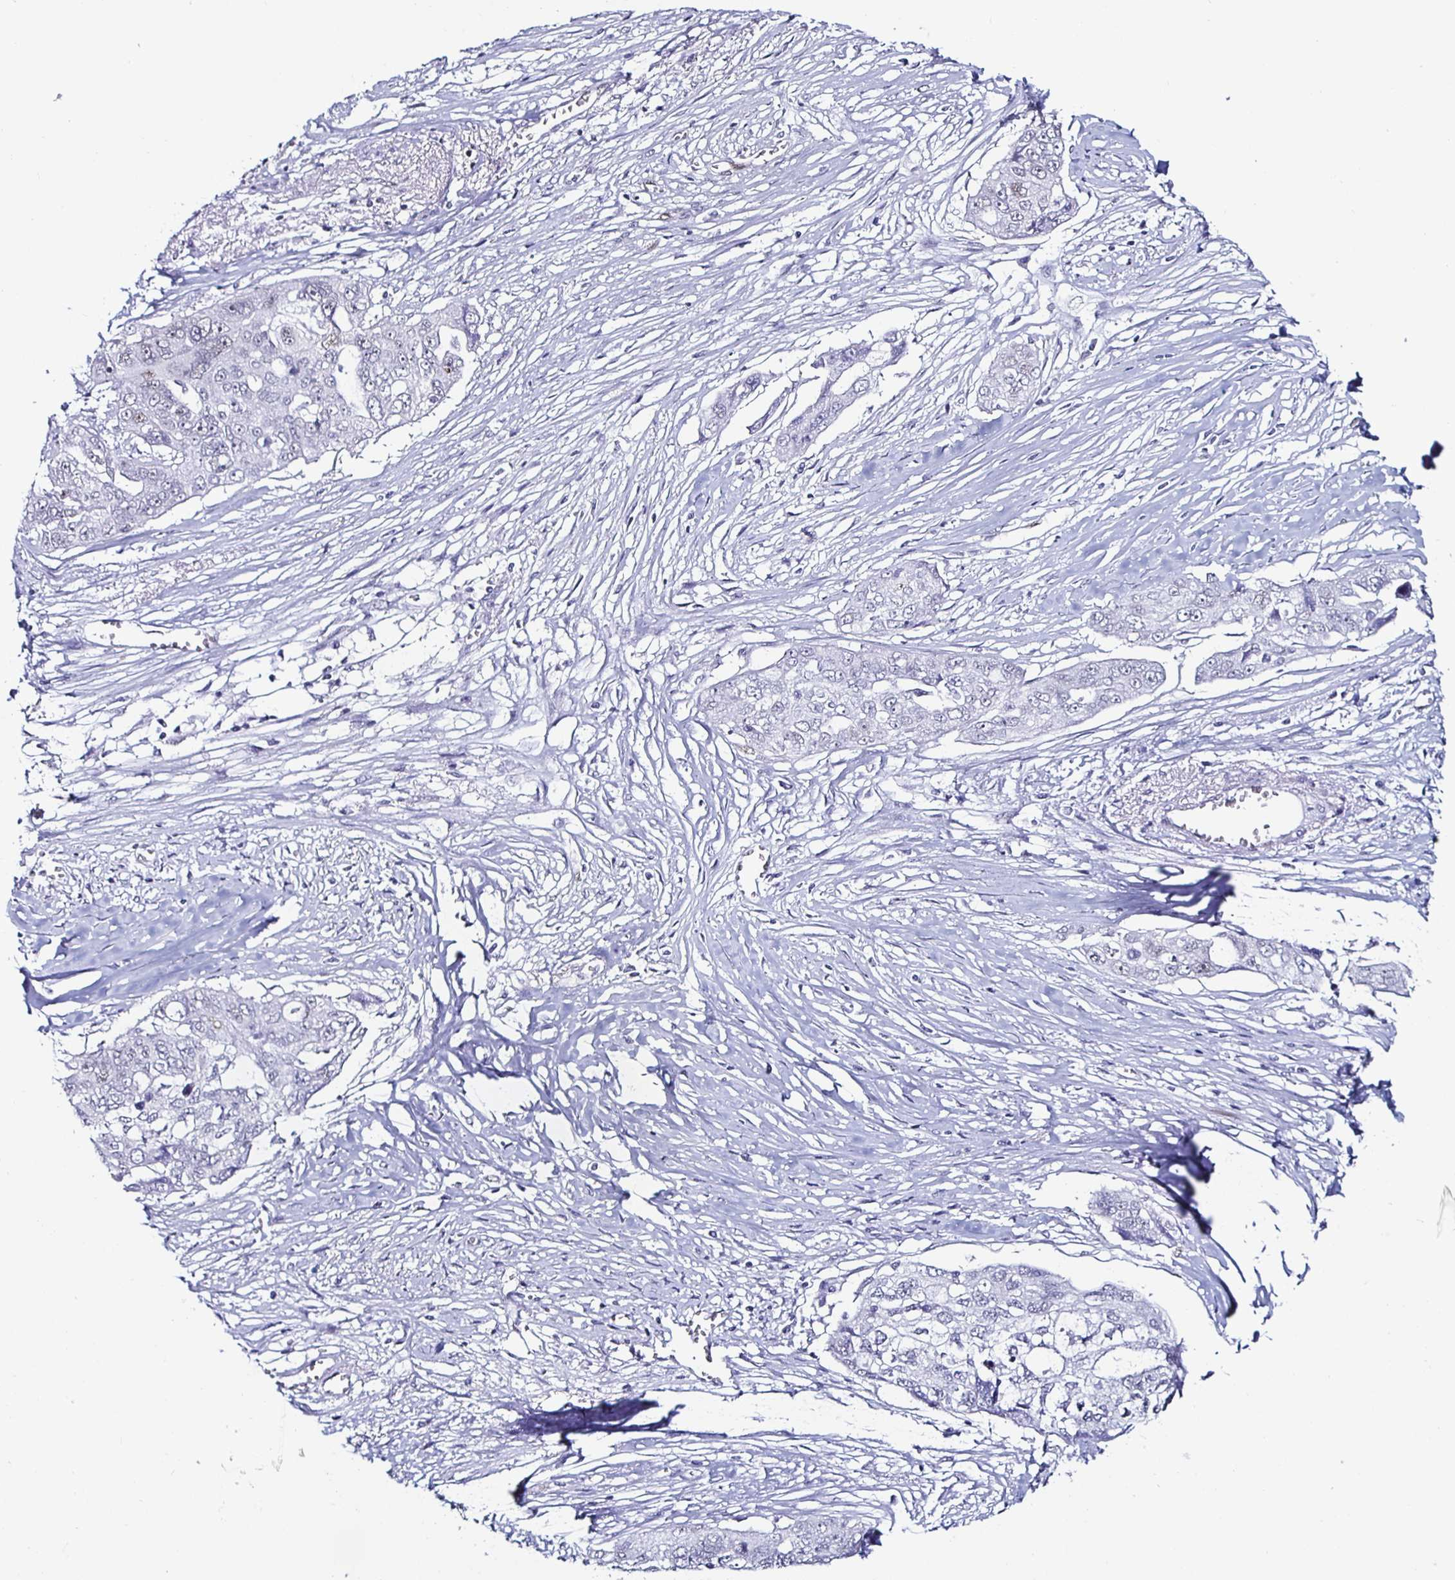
{"staining": {"intensity": "negative", "quantity": "none", "location": "none"}, "tissue": "ovarian cancer", "cell_type": "Tumor cells", "image_type": "cancer", "snomed": [{"axis": "morphology", "description": "Carcinoma, endometroid"}, {"axis": "topography", "description": "Ovary"}], "caption": "Immunohistochemical staining of endometroid carcinoma (ovarian) demonstrates no significant expression in tumor cells.", "gene": "DDX39B", "patient": {"sex": "female", "age": 70}}